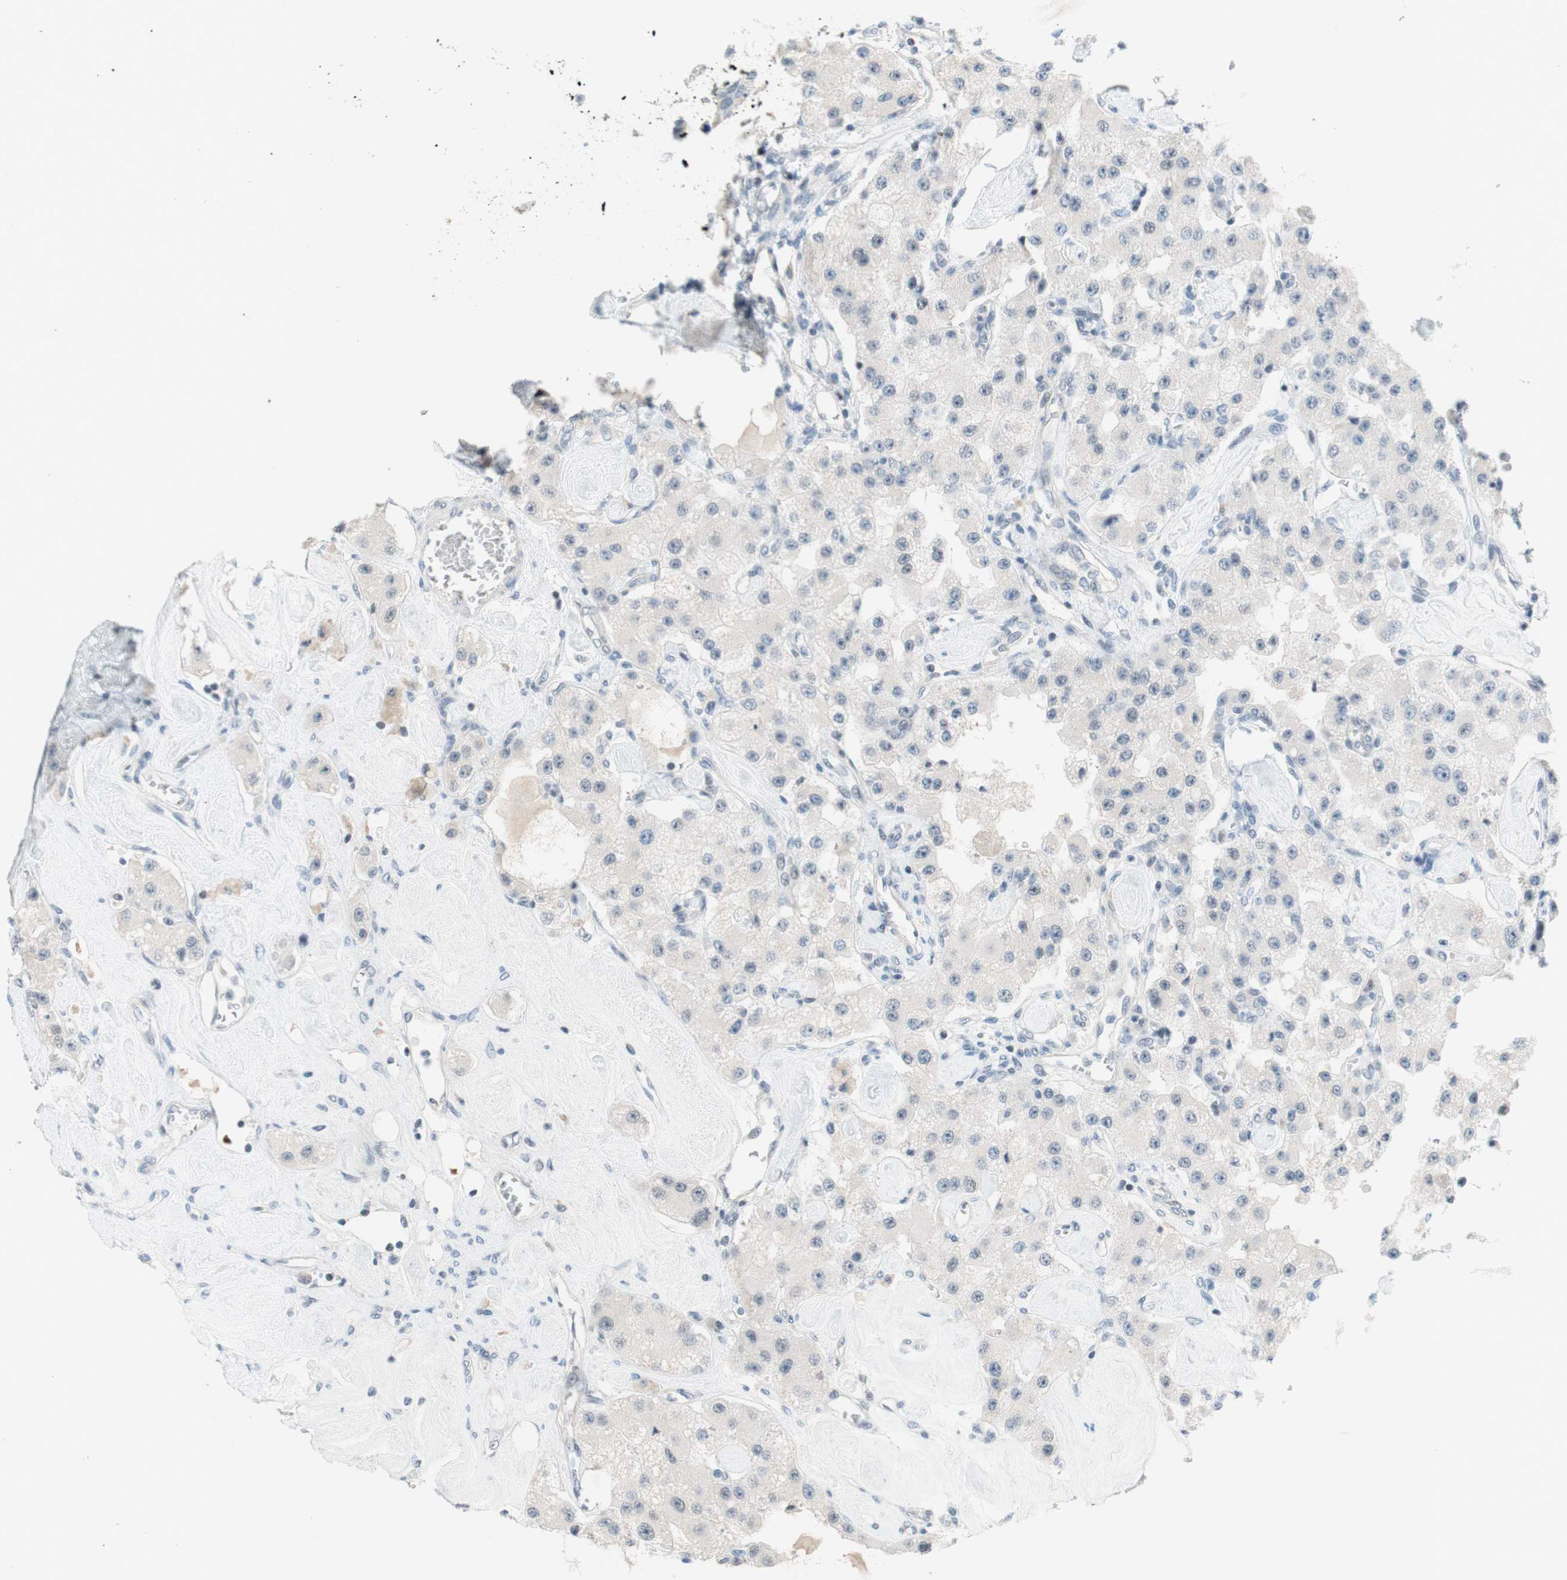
{"staining": {"intensity": "negative", "quantity": "none", "location": "none"}, "tissue": "carcinoid", "cell_type": "Tumor cells", "image_type": "cancer", "snomed": [{"axis": "morphology", "description": "Carcinoid, malignant, NOS"}, {"axis": "topography", "description": "Pancreas"}], "caption": "Immunohistochemistry photomicrograph of neoplastic tissue: human carcinoid (malignant) stained with DAB displays no significant protein positivity in tumor cells.", "gene": "JPH1", "patient": {"sex": "male", "age": 41}}